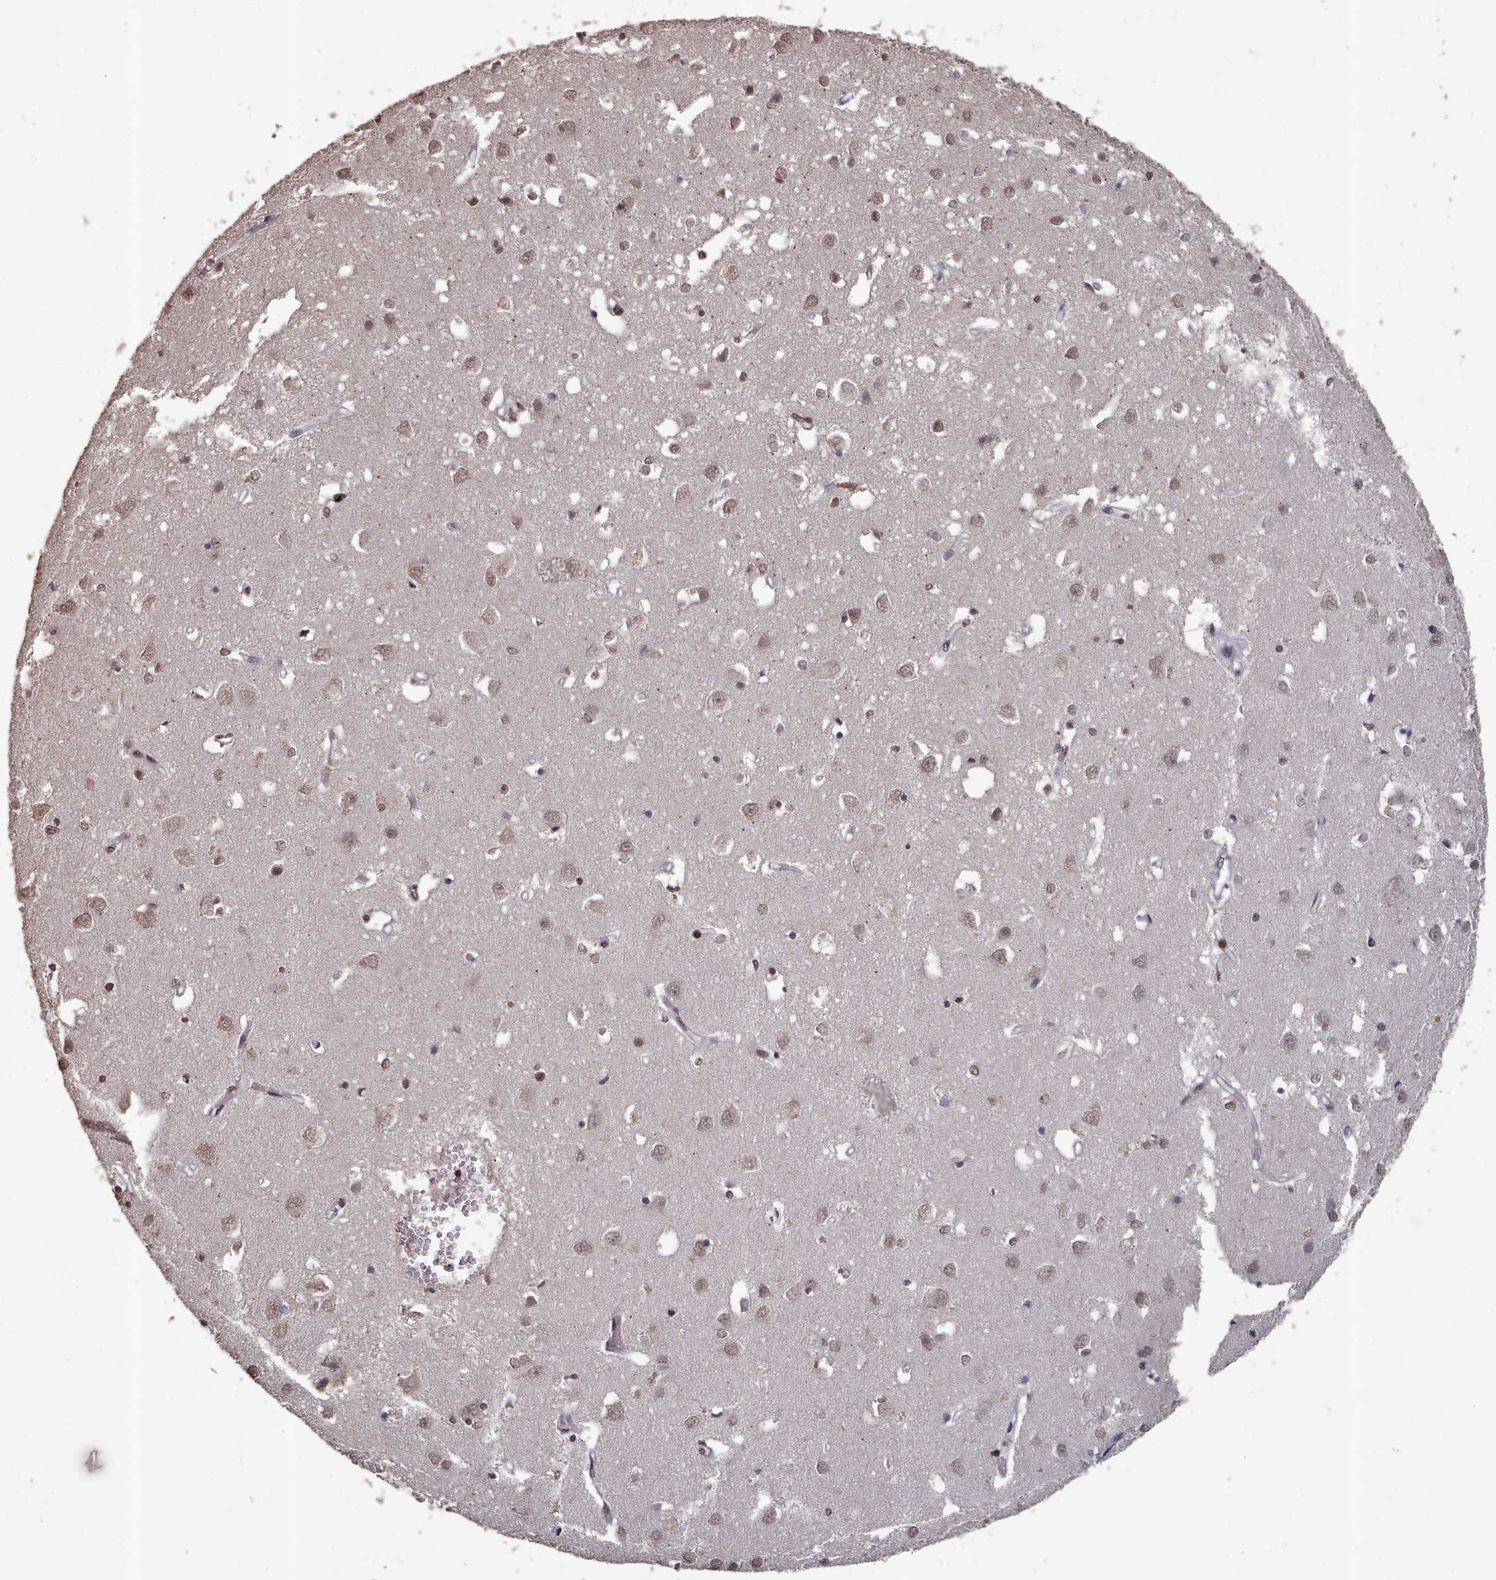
{"staining": {"intensity": "moderate", "quantity": "25%-75%", "location": "nuclear"}, "tissue": "cerebral cortex", "cell_type": "Endothelial cells", "image_type": "normal", "snomed": [{"axis": "morphology", "description": "Normal tissue, NOS"}, {"axis": "topography", "description": "Cerebral cortex"}], "caption": "About 25%-75% of endothelial cells in unremarkable cerebral cortex exhibit moderate nuclear protein staining as visualized by brown immunohistochemical staining.", "gene": "PNRC2", "patient": {"sex": "female", "age": 64}}